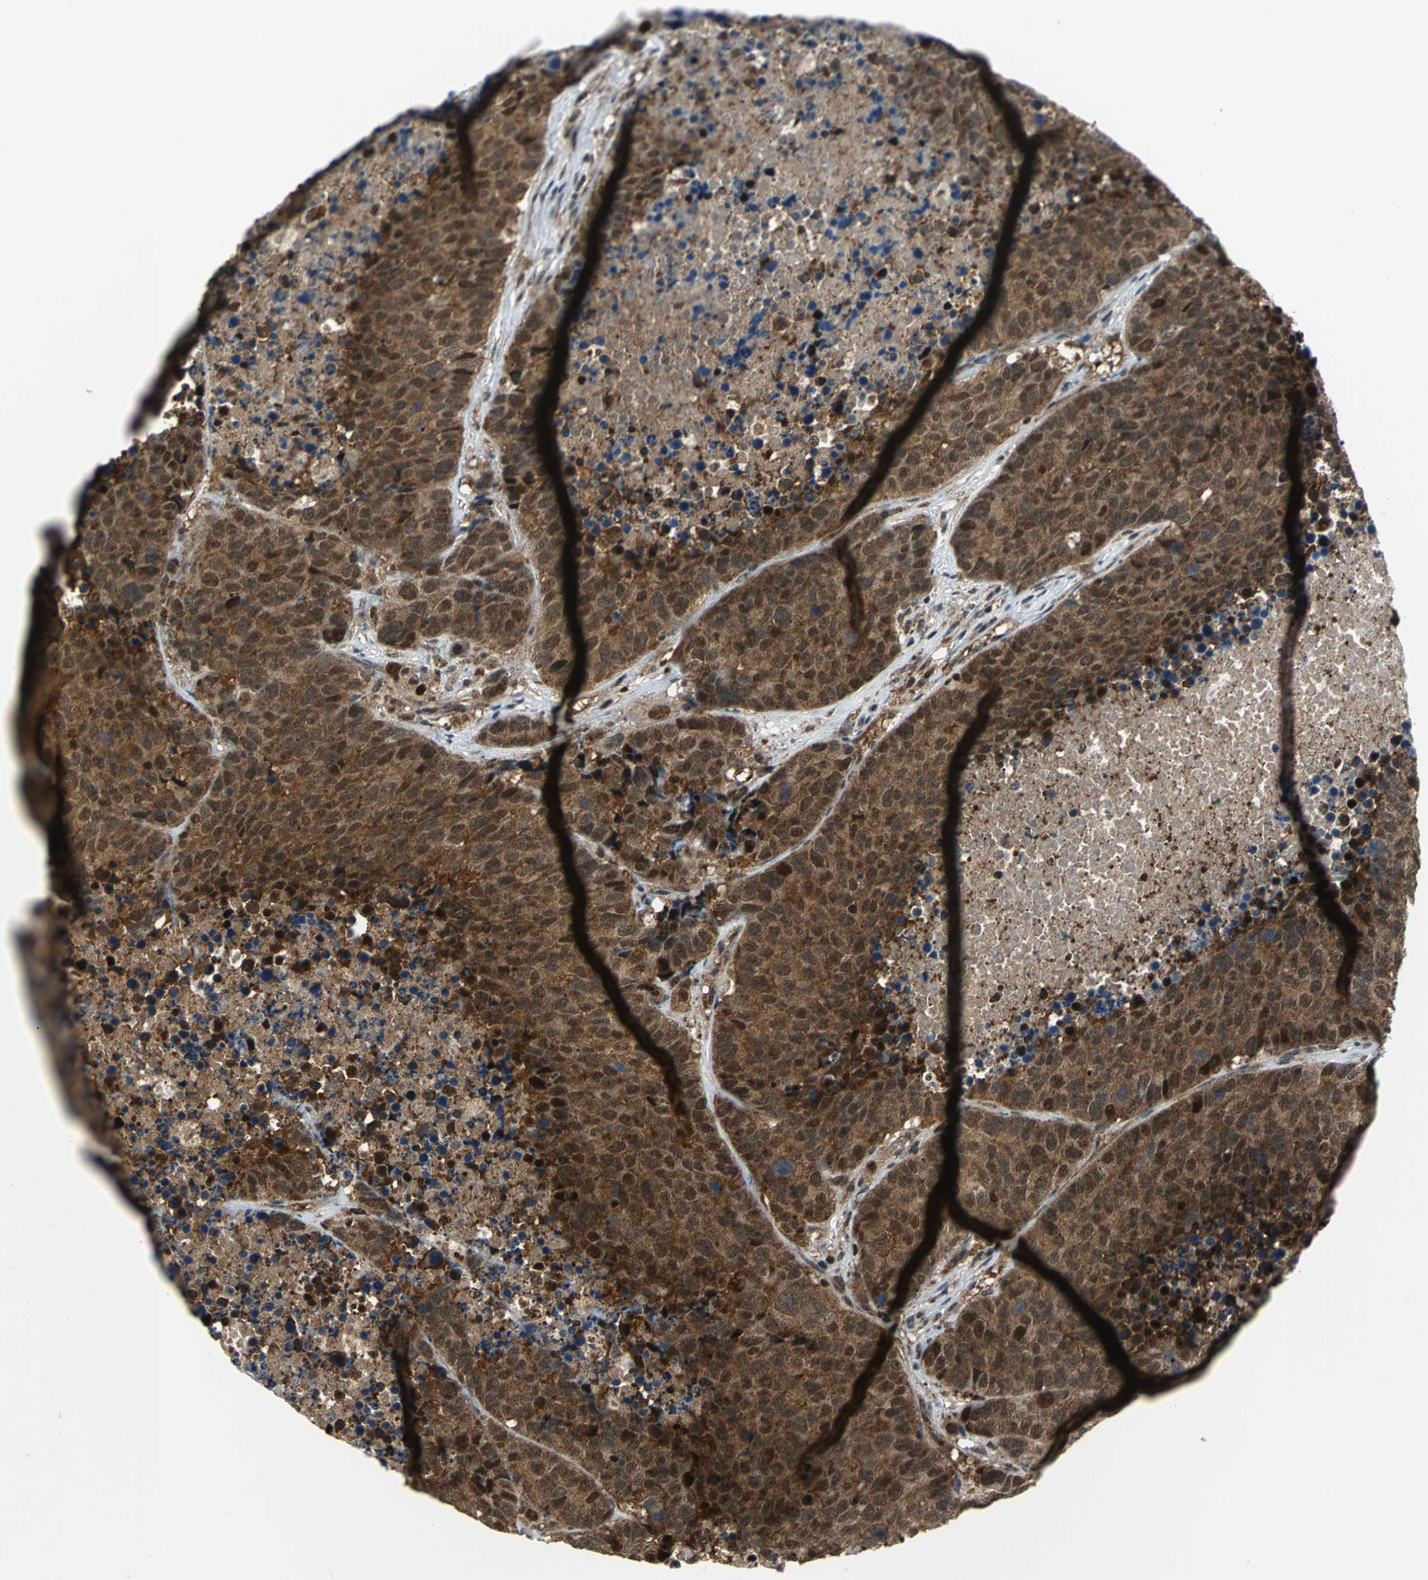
{"staining": {"intensity": "moderate", "quantity": ">75%", "location": "cytoplasmic/membranous,nuclear"}, "tissue": "carcinoid", "cell_type": "Tumor cells", "image_type": "cancer", "snomed": [{"axis": "morphology", "description": "Carcinoid, malignant, NOS"}, {"axis": "topography", "description": "Lung"}], "caption": "A high-resolution histopathology image shows immunohistochemistry (IHC) staining of carcinoid, which exhibits moderate cytoplasmic/membranous and nuclear positivity in about >75% of tumor cells.", "gene": "PSMA4", "patient": {"sex": "male", "age": 60}}